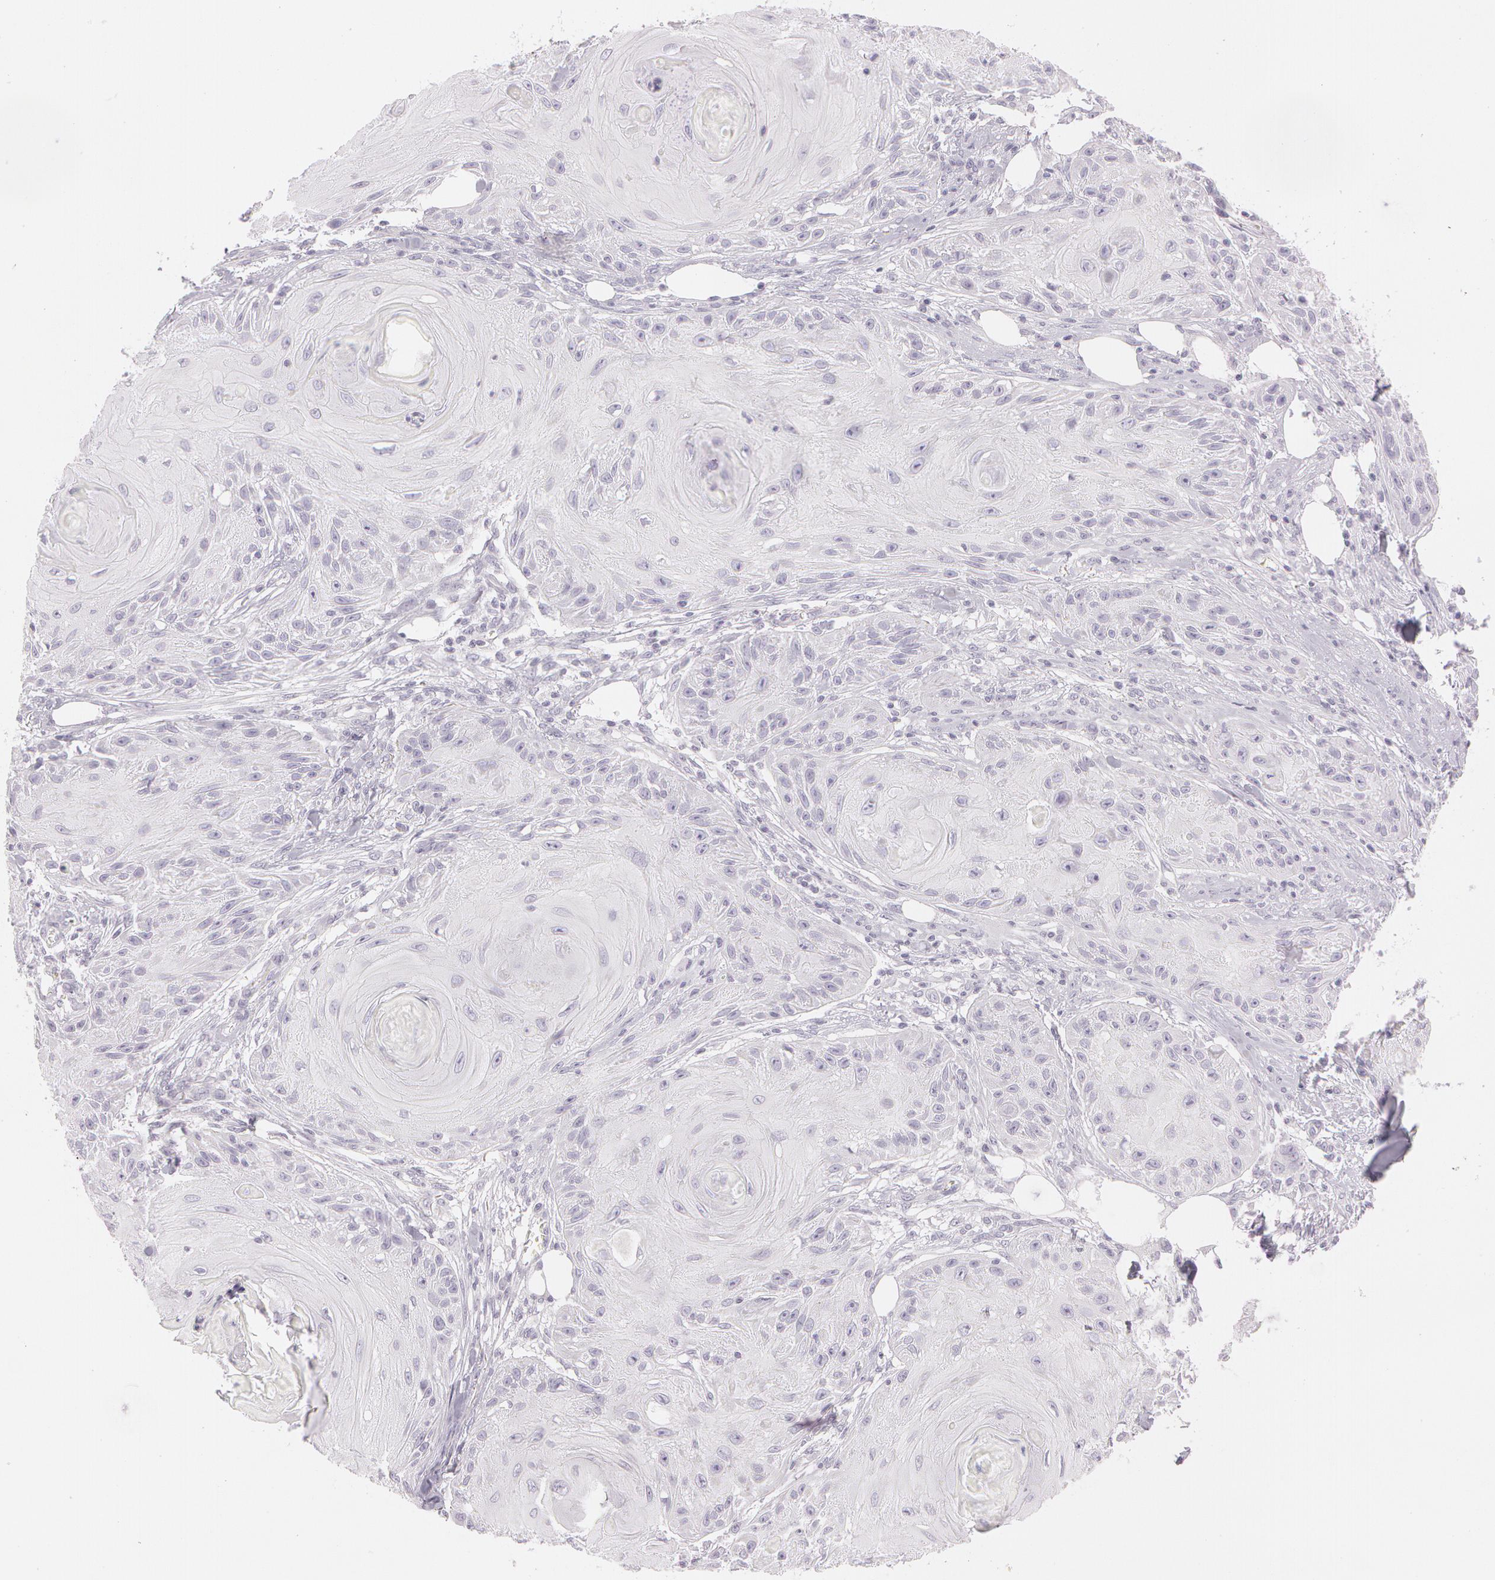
{"staining": {"intensity": "negative", "quantity": "none", "location": "none"}, "tissue": "skin cancer", "cell_type": "Tumor cells", "image_type": "cancer", "snomed": [{"axis": "morphology", "description": "Squamous cell carcinoma, NOS"}, {"axis": "topography", "description": "Skin"}], "caption": "IHC image of neoplastic tissue: human skin squamous cell carcinoma stained with DAB demonstrates no significant protein expression in tumor cells. (Brightfield microscopy of DAB IHC at high magnification).", "gene": "OTC", "patient": {"sex": "female", "age": 88}}